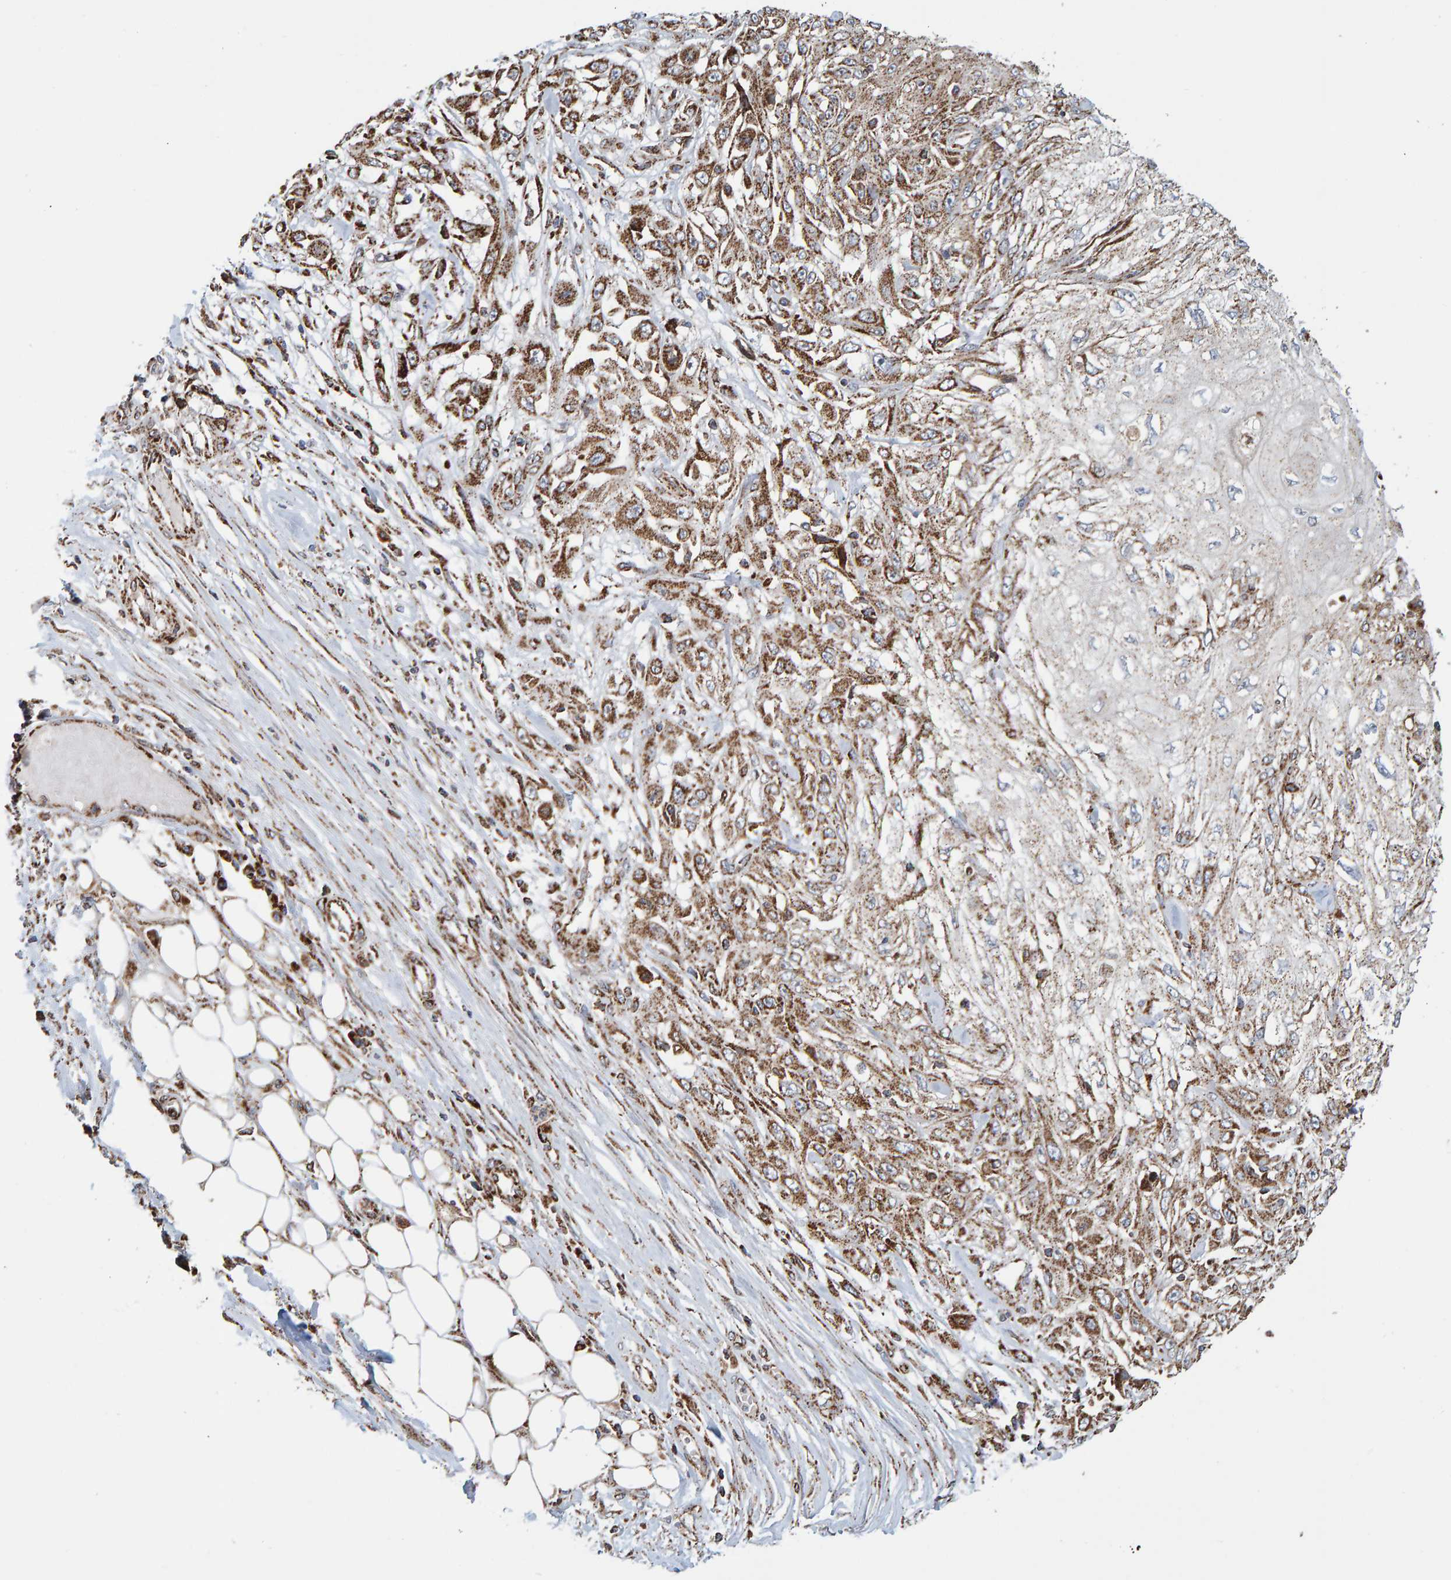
{"staining": {"intensity": "moderate", "quantity": ">75%", "location": "cytoplasmic/membranous"}, "tissue": "skin cancer", "cell_type": "Tumor cells", "image_type": "cancer", "snomed": [{"axis": "morphology", "description": "Squamous cell carcinoma, NOS"}, {"axis": "morphology", "description": "Squamous cell carcinoma, metastatic, NOS"}, {"axis": "topography", "description": "Skin"}, {"axis": "topography", "description": "Lymph node"}], "caption": "A high-resolution image shows IHC staining of skin squamous cell carcinoma, which displays moderate cytoplasmic/membranous positivity in about >75% of tumor cells.", "gene": "MRPL45", "patient": {"sex": "male", "age": 75}}